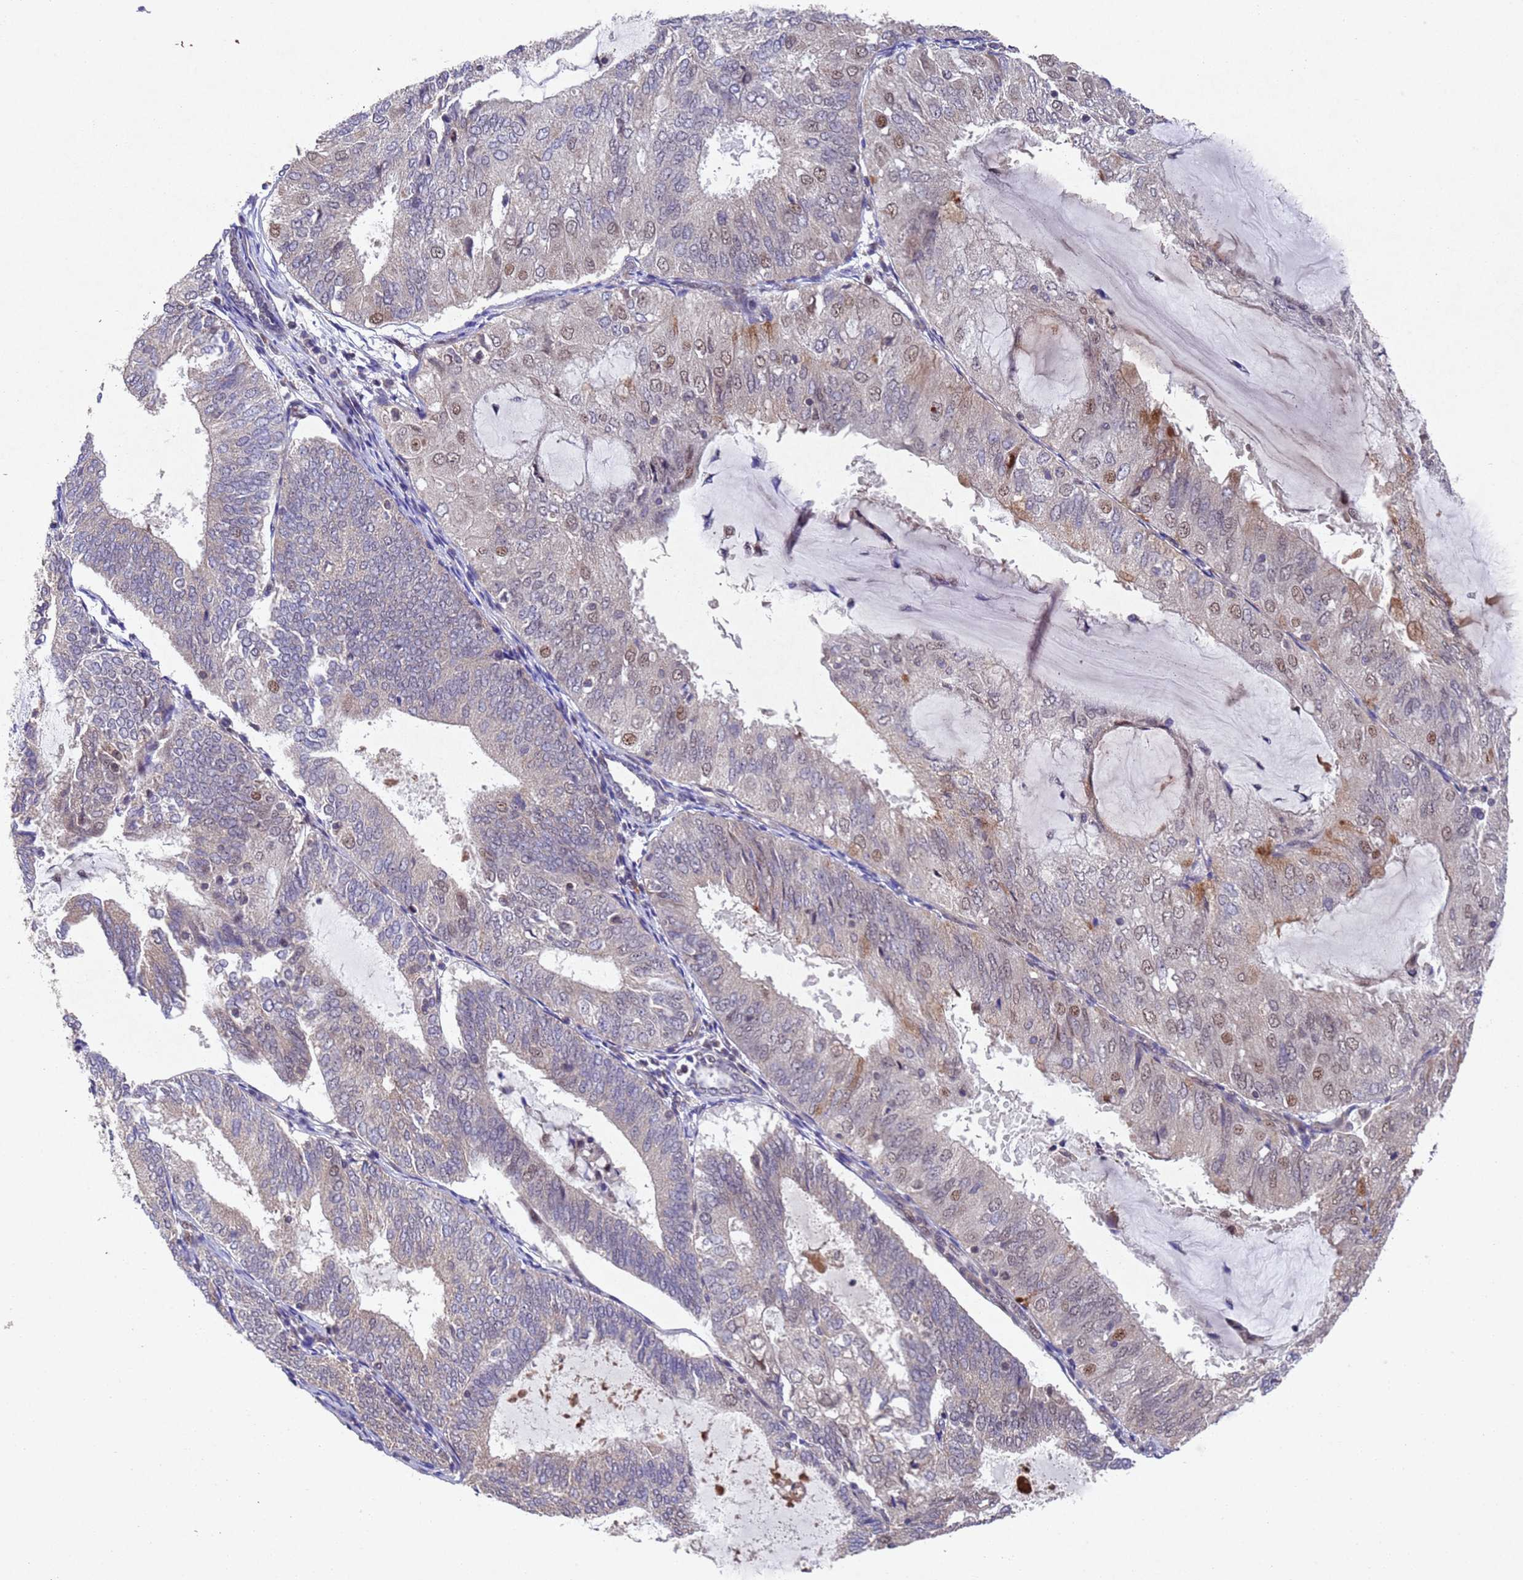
{"staining": {"intensity": "moderate", "quantity": "<25%", "location": "cytoplasmic/membranous,nuclear"}, "tissue": "endometrial cancer", "cell_type": "Tumor cells", "image_type": "cancer", "snomed": [{"axis": "morphology", "description": "Adenocarcinoma, NOS"}, {"axis": "topography", "description": "Endometrium"}], "caption": "DAB immunohistochemical staining of endometrial cancer demonstrates moderate cytoplasmic/membranous and nuclear protein staining in approximately <25% of tumor cells.", "gene": "TBK1", "patient": {"sex": "female", "age": 81}}